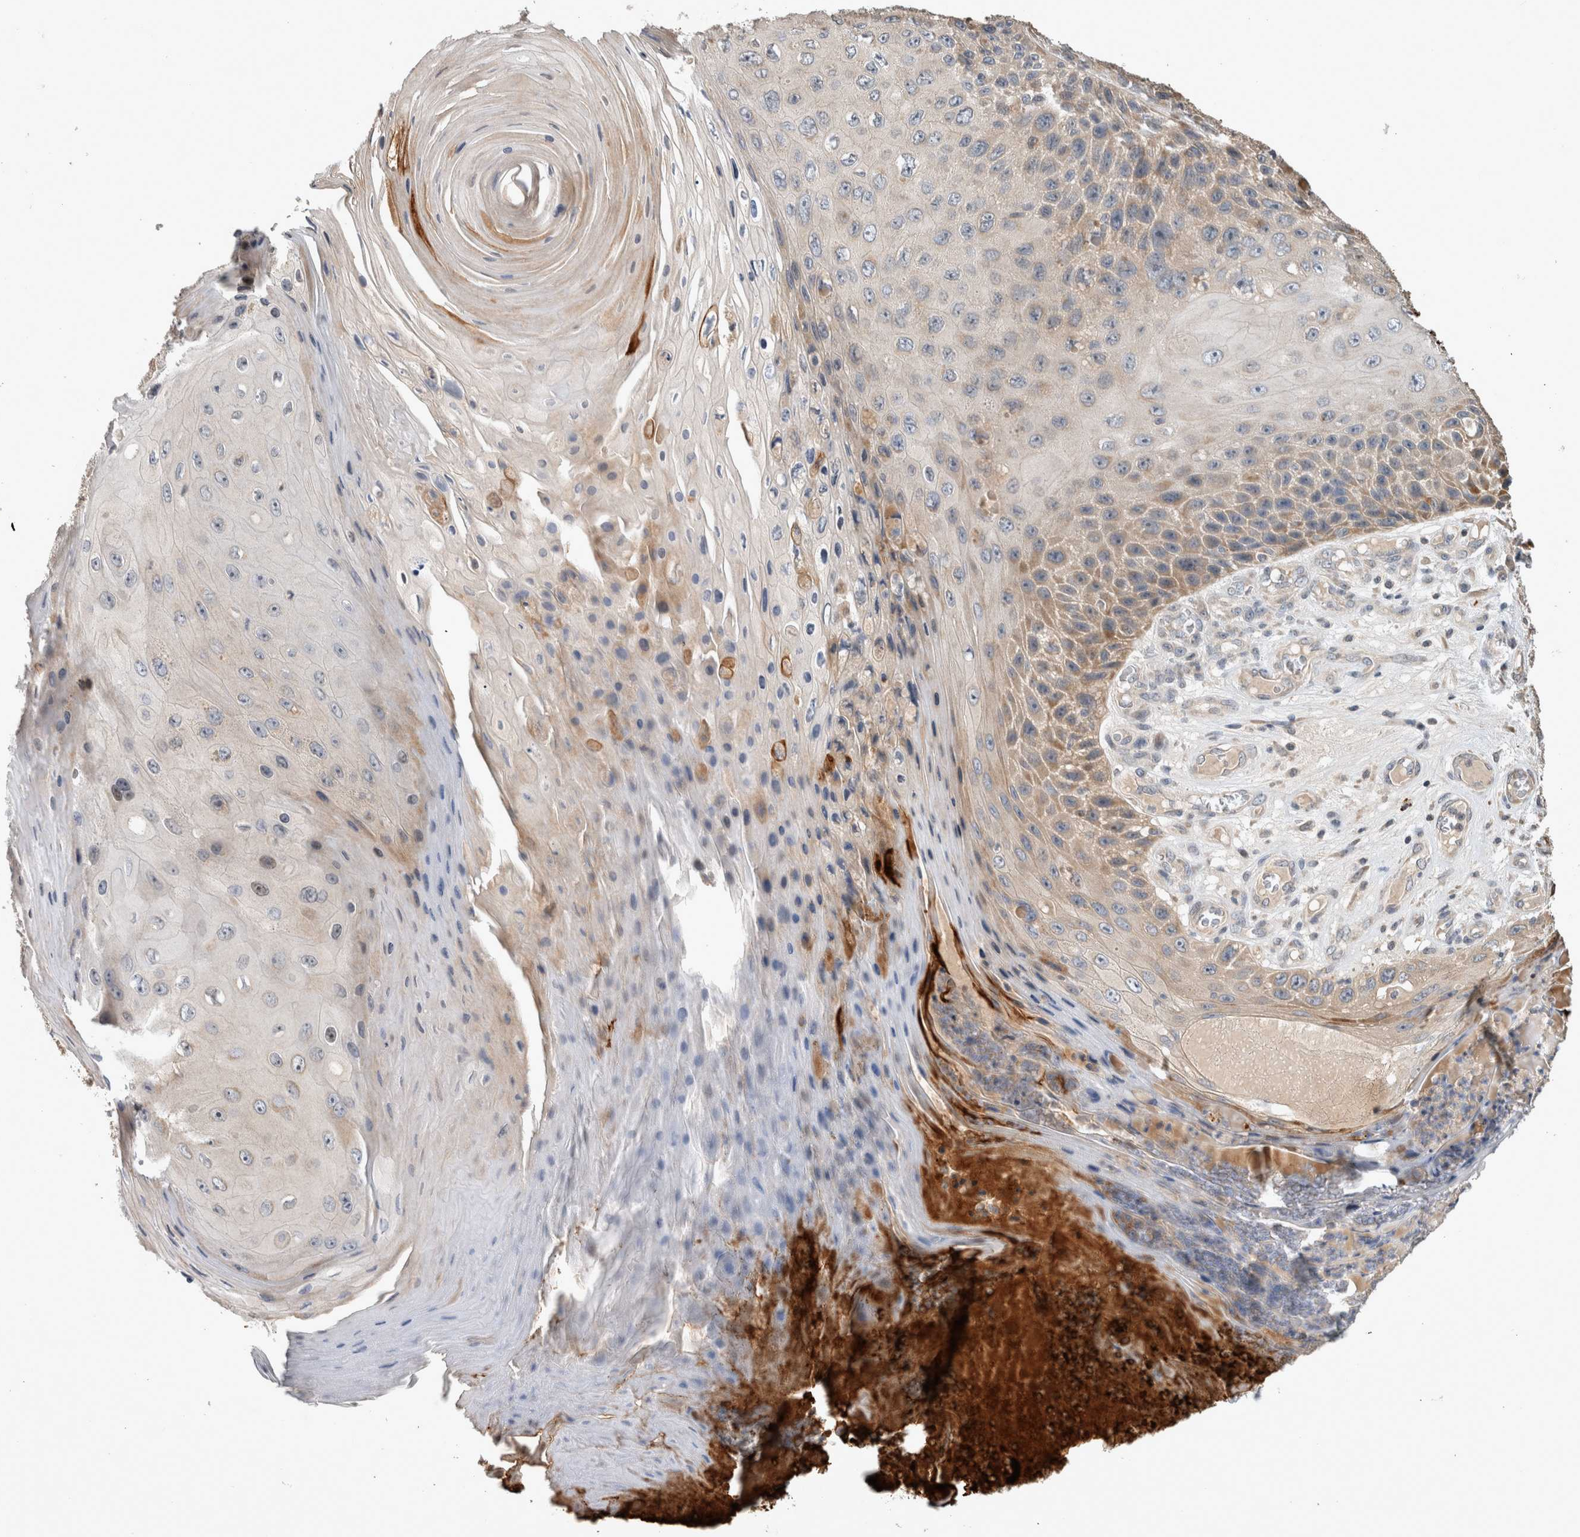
{"staining": {"intensity": "weak", "quantity": "25%-75%", "location": "cytoplasmic/membranous"}, "tissue": "skin cancer", "cell_type": "Tumor cells", "image_type": "cancer", "snomed": [{"axis": "morphology", "description": "Squamous cell carcinoma, NOS"}, {"axis": "topography", "description": "Skin"}], "caption": "Immunohistochemistry image of neoplastic tissue: human skin squamous cell carcinoma stained using immunohistochemistry (IHC) demonstrates low levels of weak protein expression localized specifically in the cytoplasmic/membranous of tumor cells, appearing as a cytoplasmic/membranous brown color.", "gene": "SERAC1", "patient": {"sex": "female", "age": 88}}